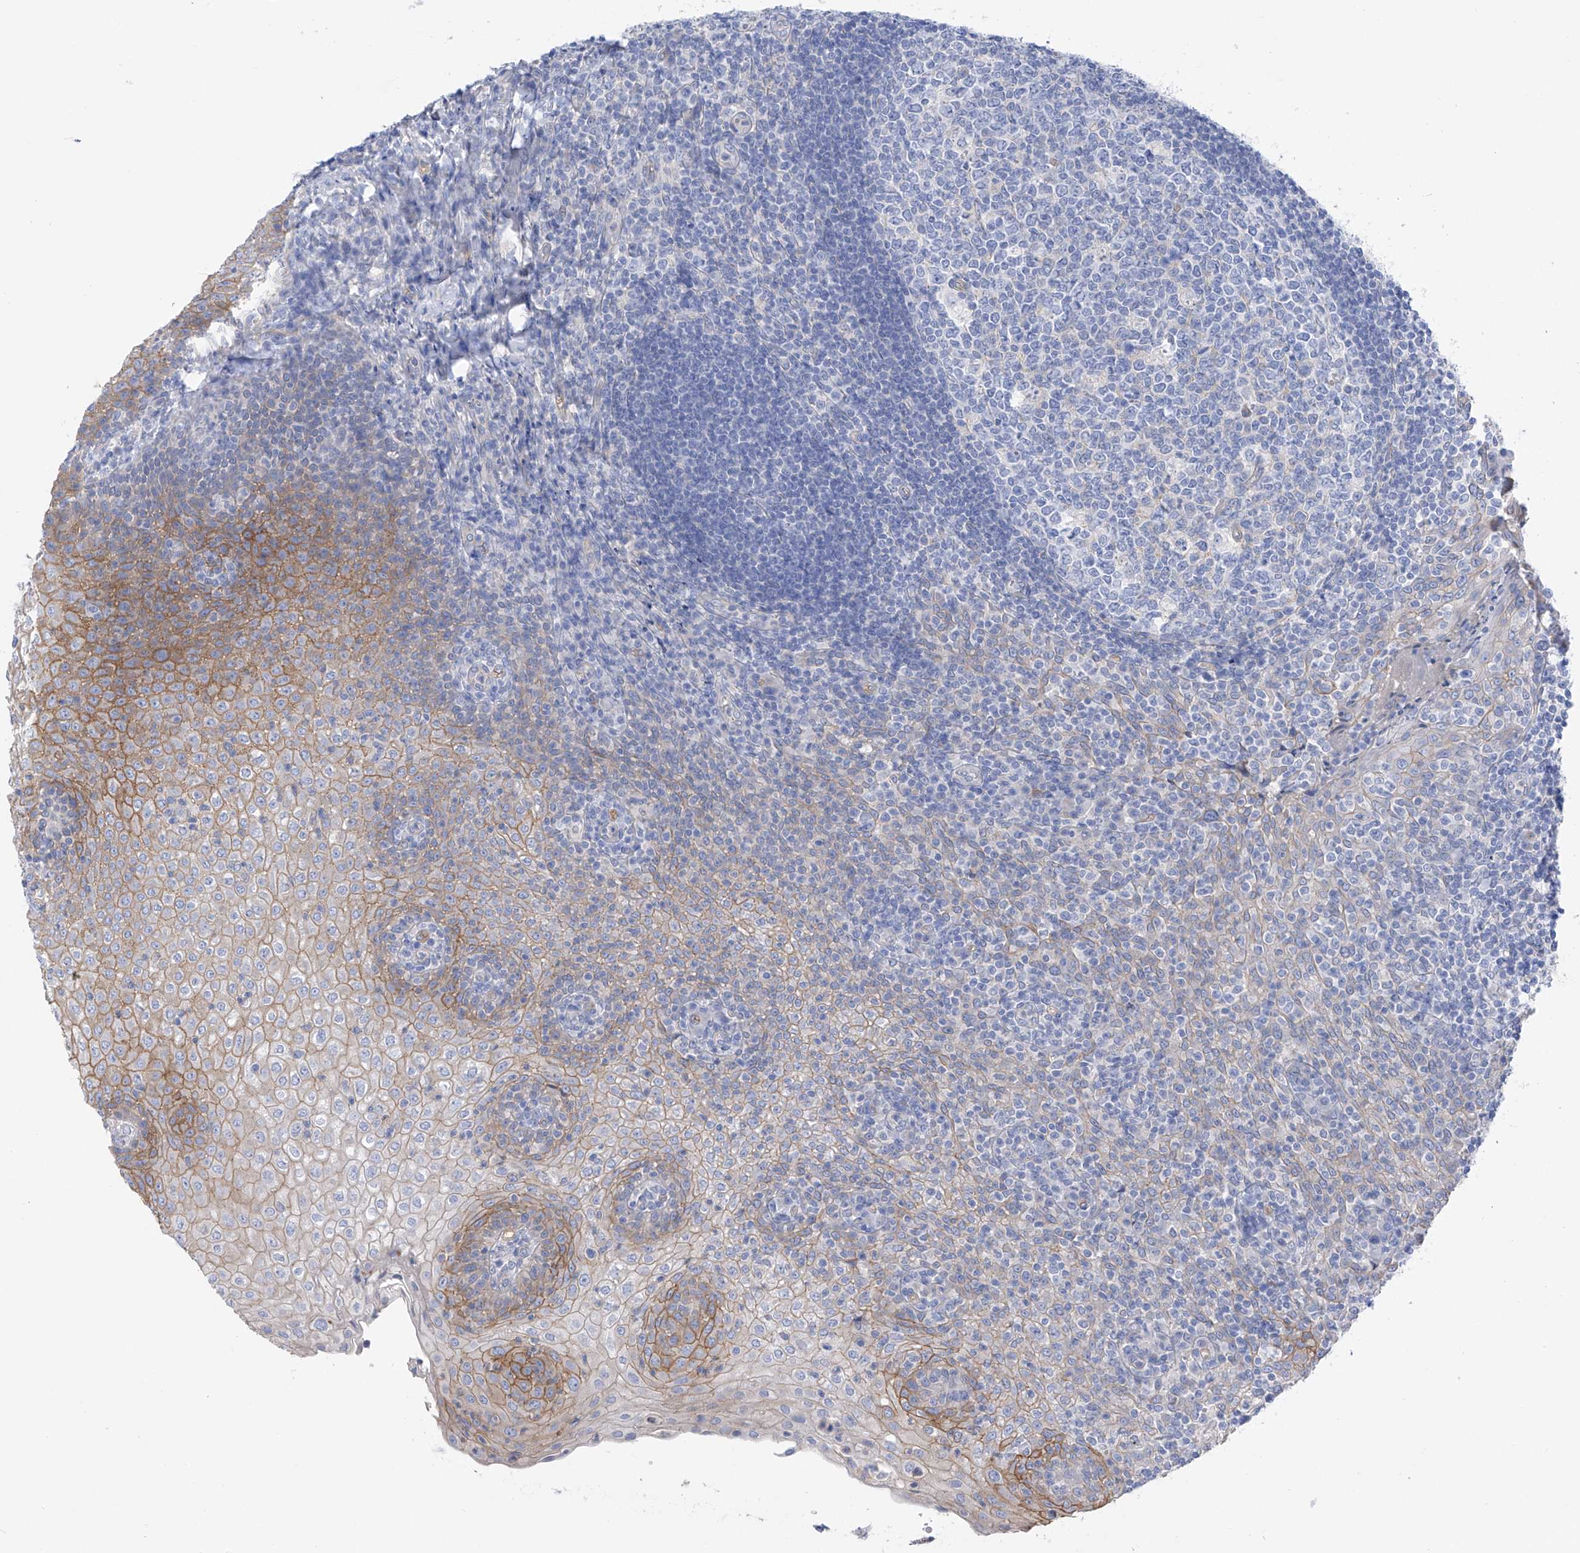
{"staining": {"intensity": "negative", "quantity": "none", "location": "none"}, "tissue": "tonsil", "cell_type": "Germinal center cells", "image_type": "normal", "snomed": [{"axis": "morphology", "description": "Normal tissue, NOS"}, {"axis": "topography", "description": "Tonsil"}], "caption": "IHC image of unremarkable tonsil stained for a protein (brown), which reveals no staining in germinal center cells. (DAB IHC, high magnification).", "gene": "ITGA9", "patient": {"sex": "female", "age": 19}}